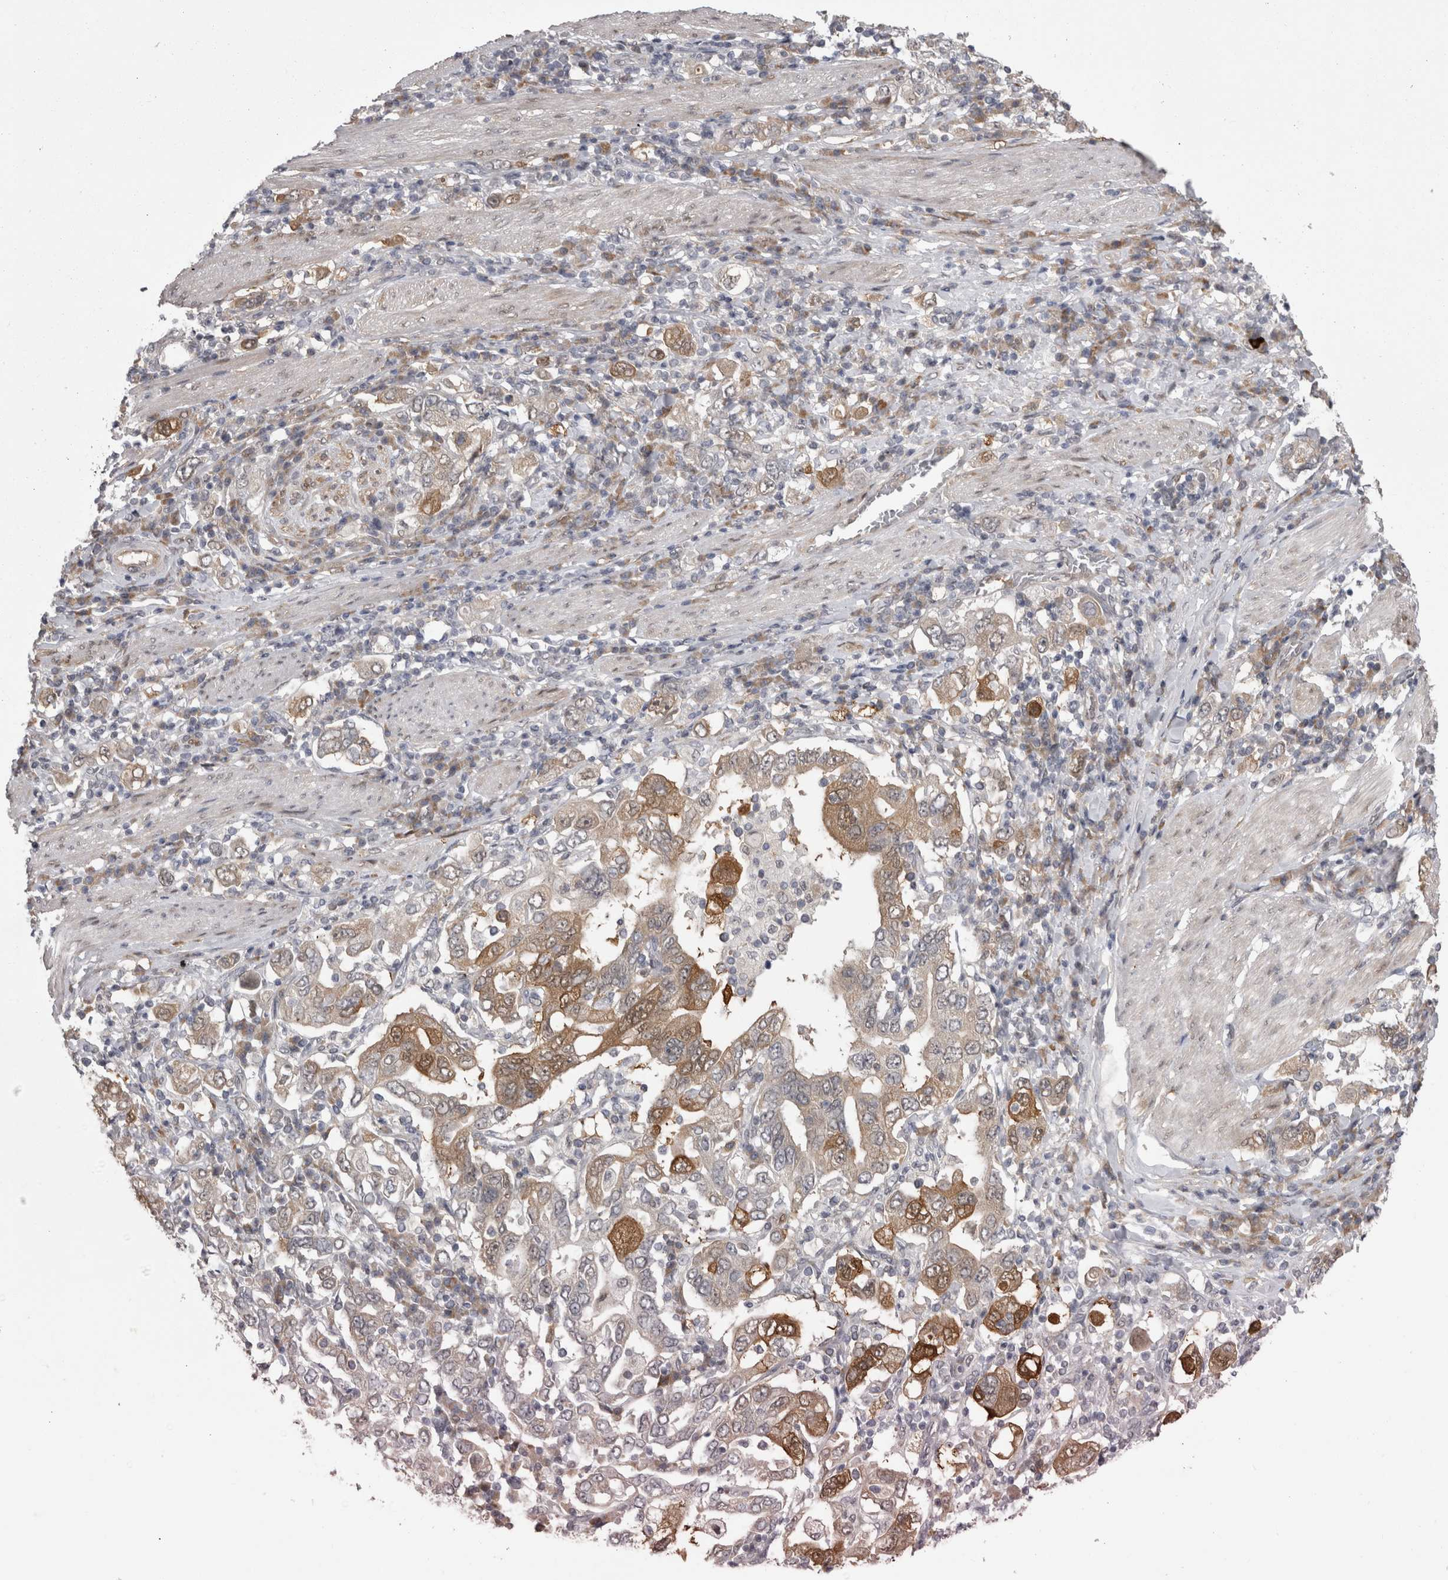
{"staining": {"intensity": "moderate", "quantity": ">75%", "location": "cytoplasmic/membranous"}, "tissue": "stomach cancer", "cell_type": "Tumor cells", "image_type": "cancer", "snomed": [{"axis": "morphology", "description": "Adenocarcinoma, NOS"}, {"axis": "topography", "description": "Stomach, upper"}], "caption": "DAB (3,3'-diaminobenzidine) immunohistochemical staining of stomach adenocarcinoma exhibits moderate cytoplasmic/membranous protein positivity in approximately >75% of tumor cells.", "gene": "CHIC2", "patient": {"sex": "male", "age": 62}}